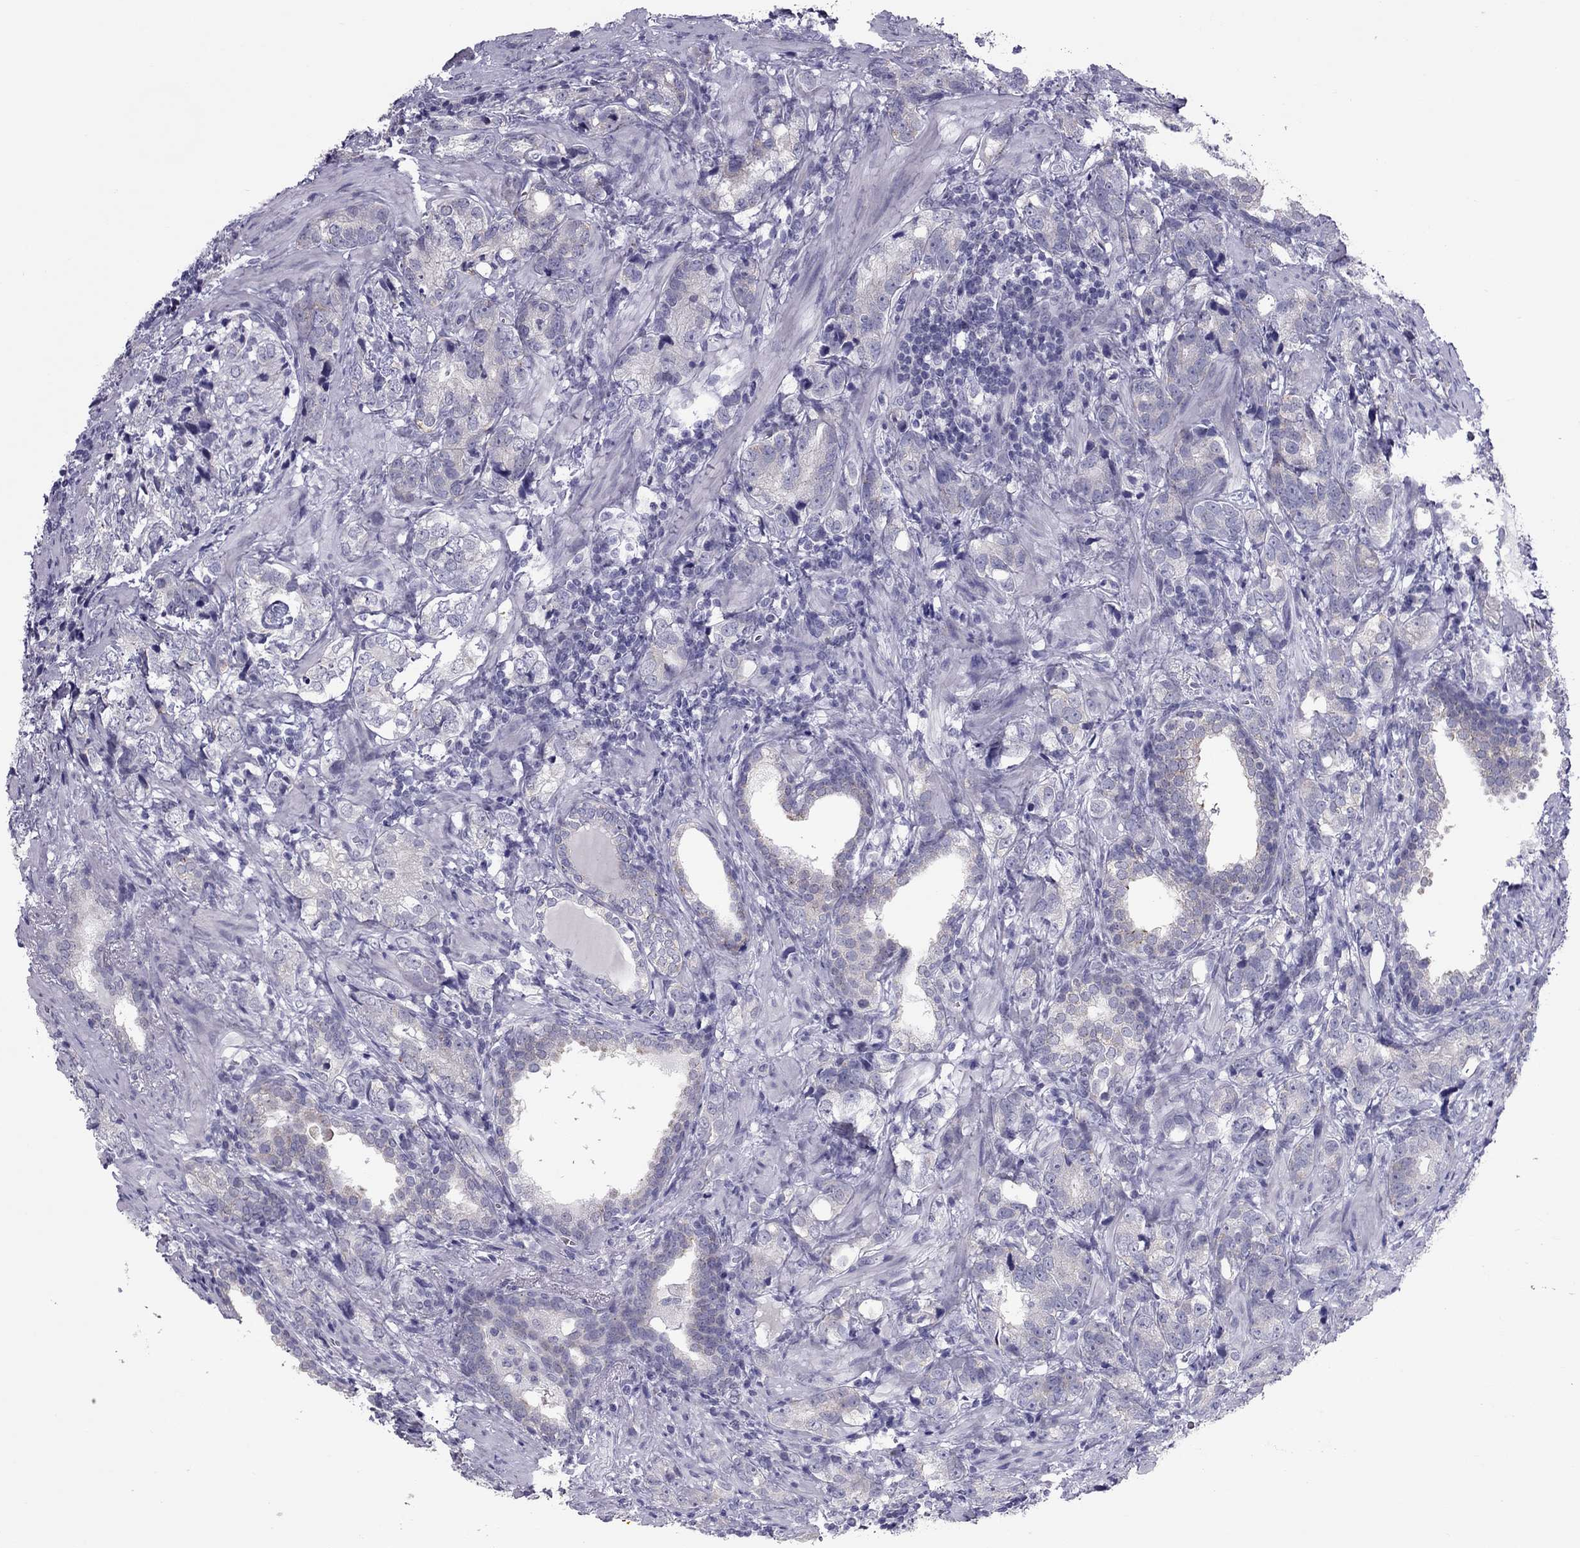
{"staining": {"intensity": "weak", "quantity": "<25%", "location": "cytoplasmic/membranous"}, "tissue": "prostate cancer", "cell_type": "Tumor cells", "image_type": "cancer", "snomed": [{"axis": "morphology", "description": "Adenocarcinoma, NOS"}, {"axis": "topography", "description": "Prostate and seminal vesicle, NOS"}], "caption": "Protein analysis of prostate cancer (adenocarcinoma) shows no significant expression in tumor cells. (DAB (3,3'-diaminobenzidine) immunohistochemistry, high magnification).", "gene": "TEX14", "patient": {"sex": "male", "age": 63}}